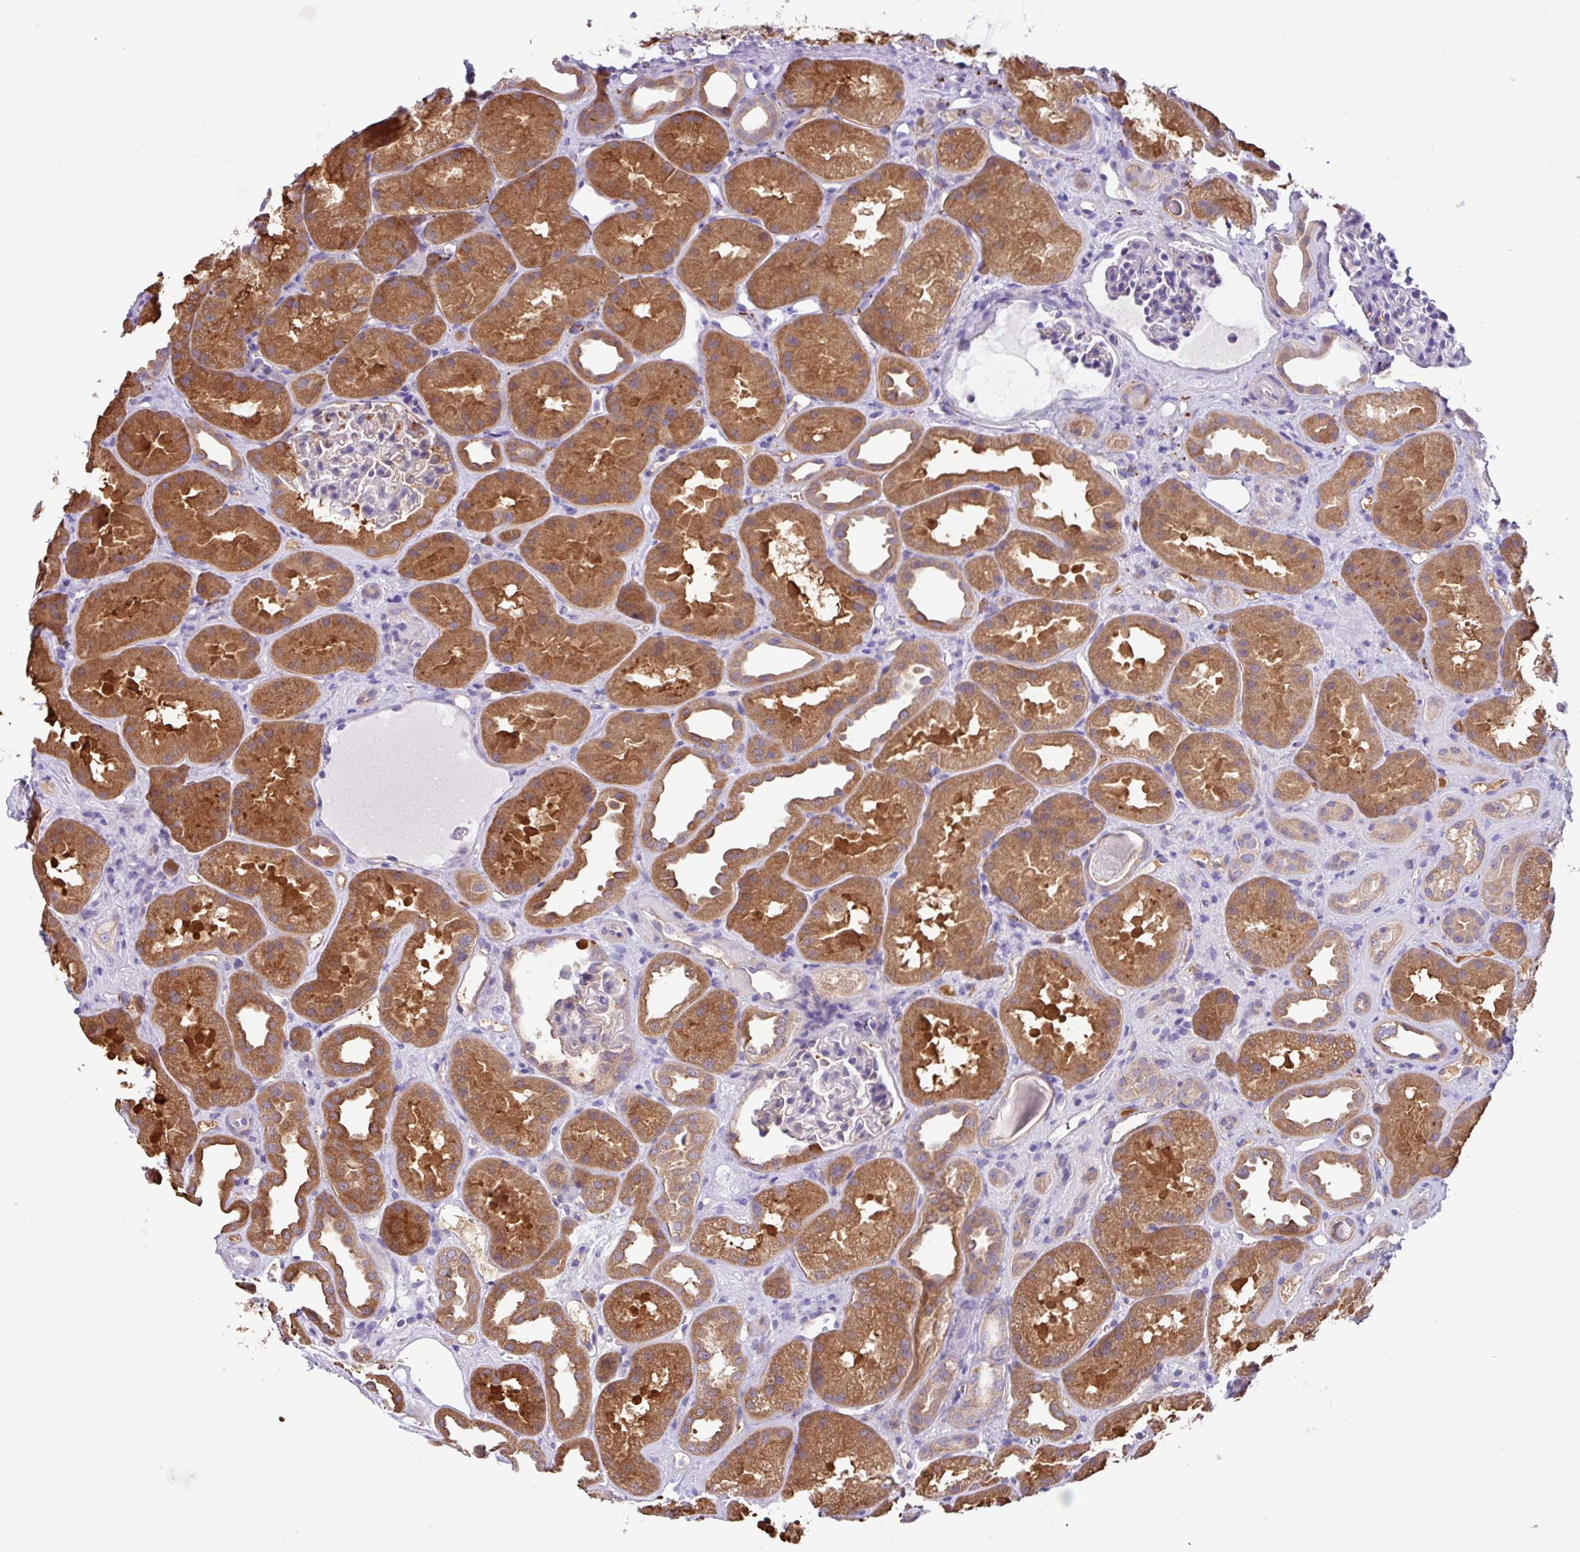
{"staining": {"intensity": "moderate", "quantity": "<25%", "location": "cytoplasmic/membranous"}, "tissue": "kidney", "cell_type": "Cells in glomeruli", "image_type": "normal", "snomed": [{"axis": "morphology", "description": "Normal tissue, NOS"}, {"axis": "topography", "description": "Kidney"}], "caption": "IHC of benign human kidney reveals low levels of moderate cytoplasmic/membranous positivity in about <25% of cells in glomeruli. The staining was performed using DAB (3,3'-diaminobenzidine), with brown indicating positive protein expression. Nuclei are stained blue with hematoxylin.", "gene": "DNAL1", "patient": {"sex": "male", "age": 61}}